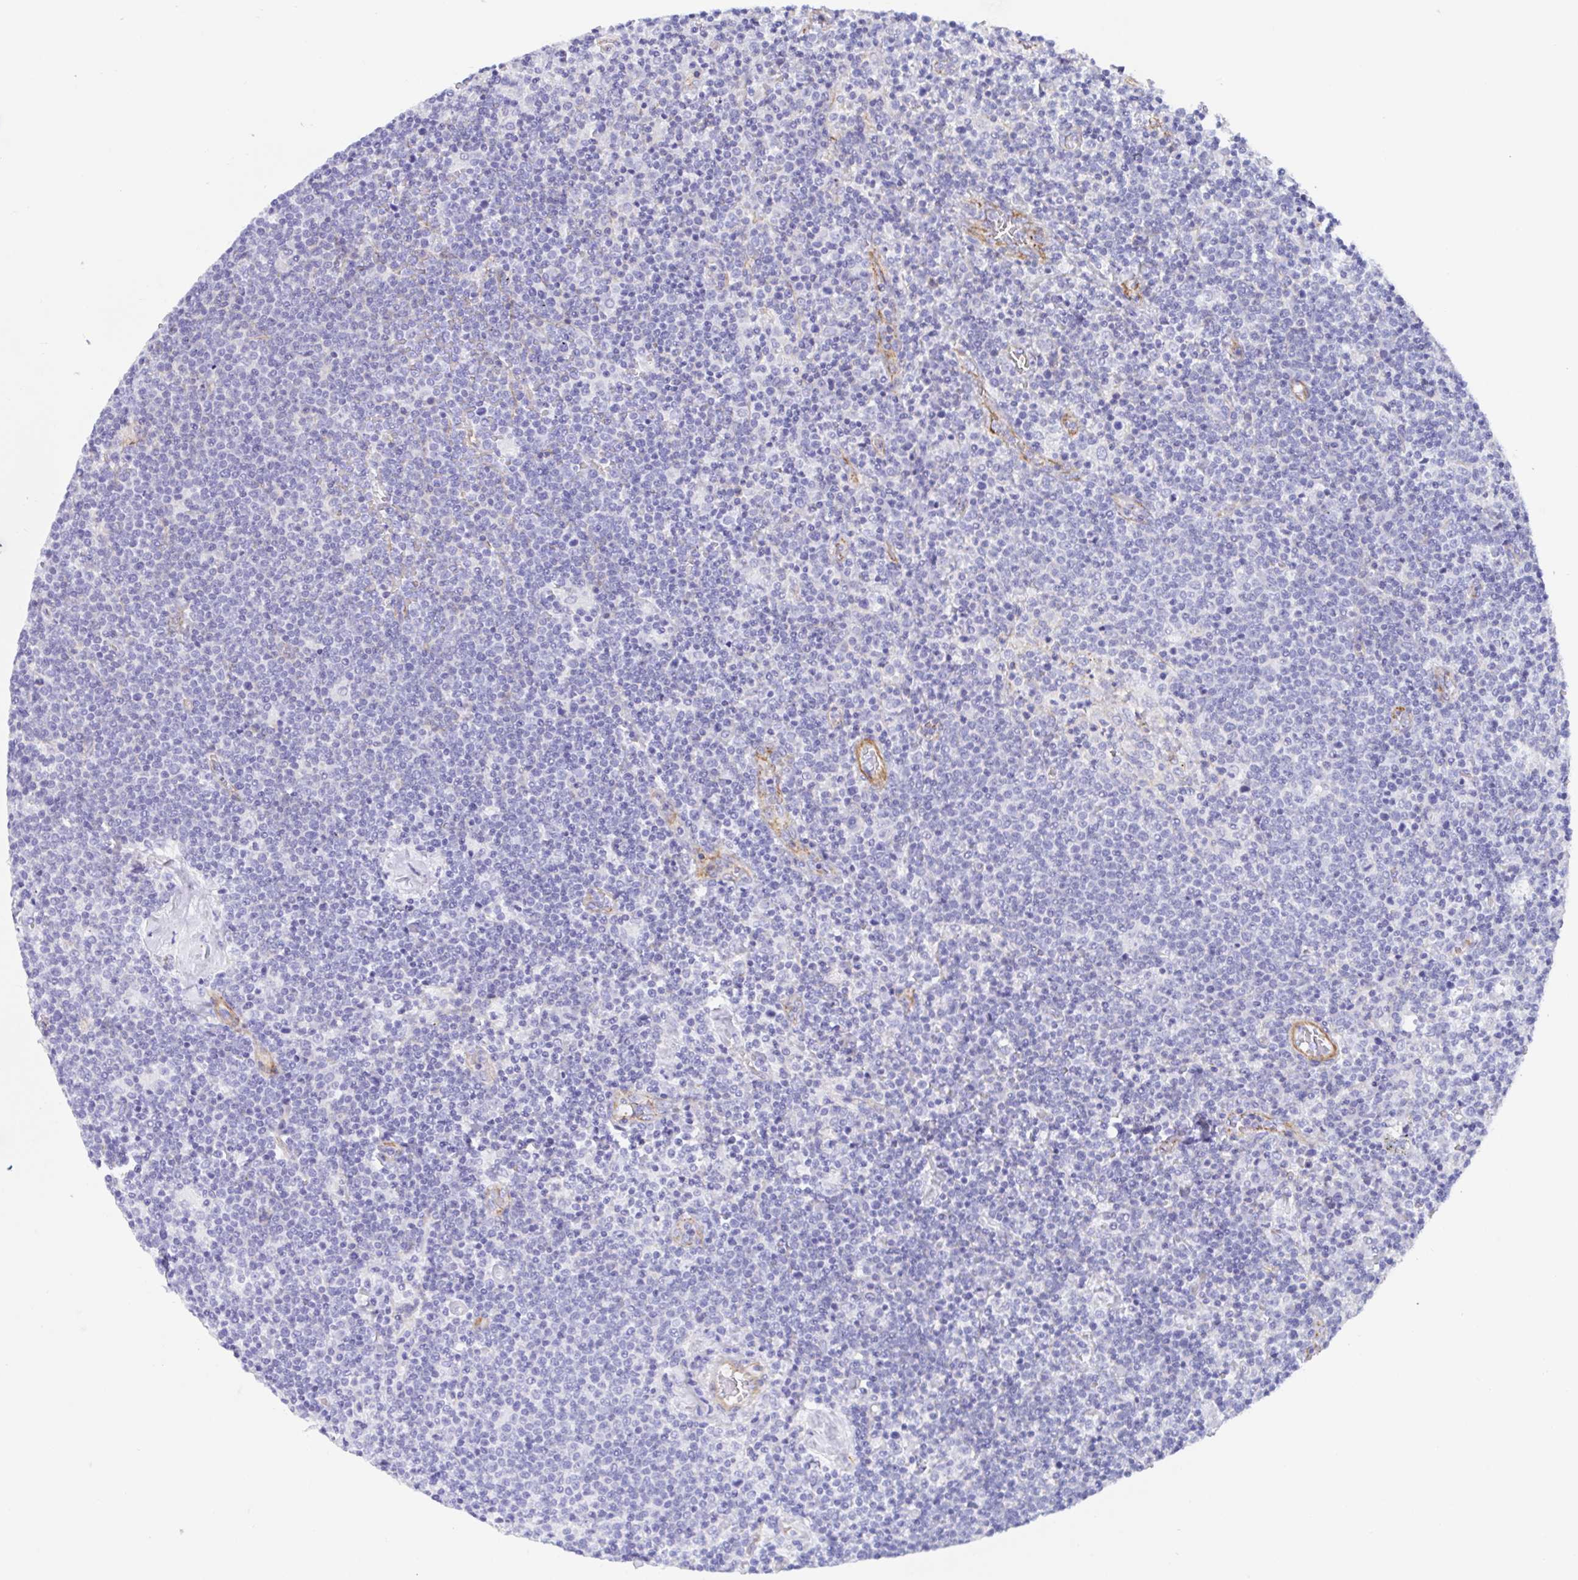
{"staining": {"intensity": "negative", "quantity": "none", "location": "none"}, "tissue": "lymphoma", "cell_type": "Tumor cells", "image_type": "cancer", "snomed": [{"axis": "morphology", "description": "Malignant lymphoma, non-Hodgkin's type, High grade"}, {"axis": "topography", "description": "Lymph node"}], "caption": "Immunohistochemistry photomicrograph of neoplastic tissue: human lymphoma stained with DAB reveals no significant protein staining in tumor cells.", "gene": "TRAM2", "patient": {"sex": "male", "age": 61}}